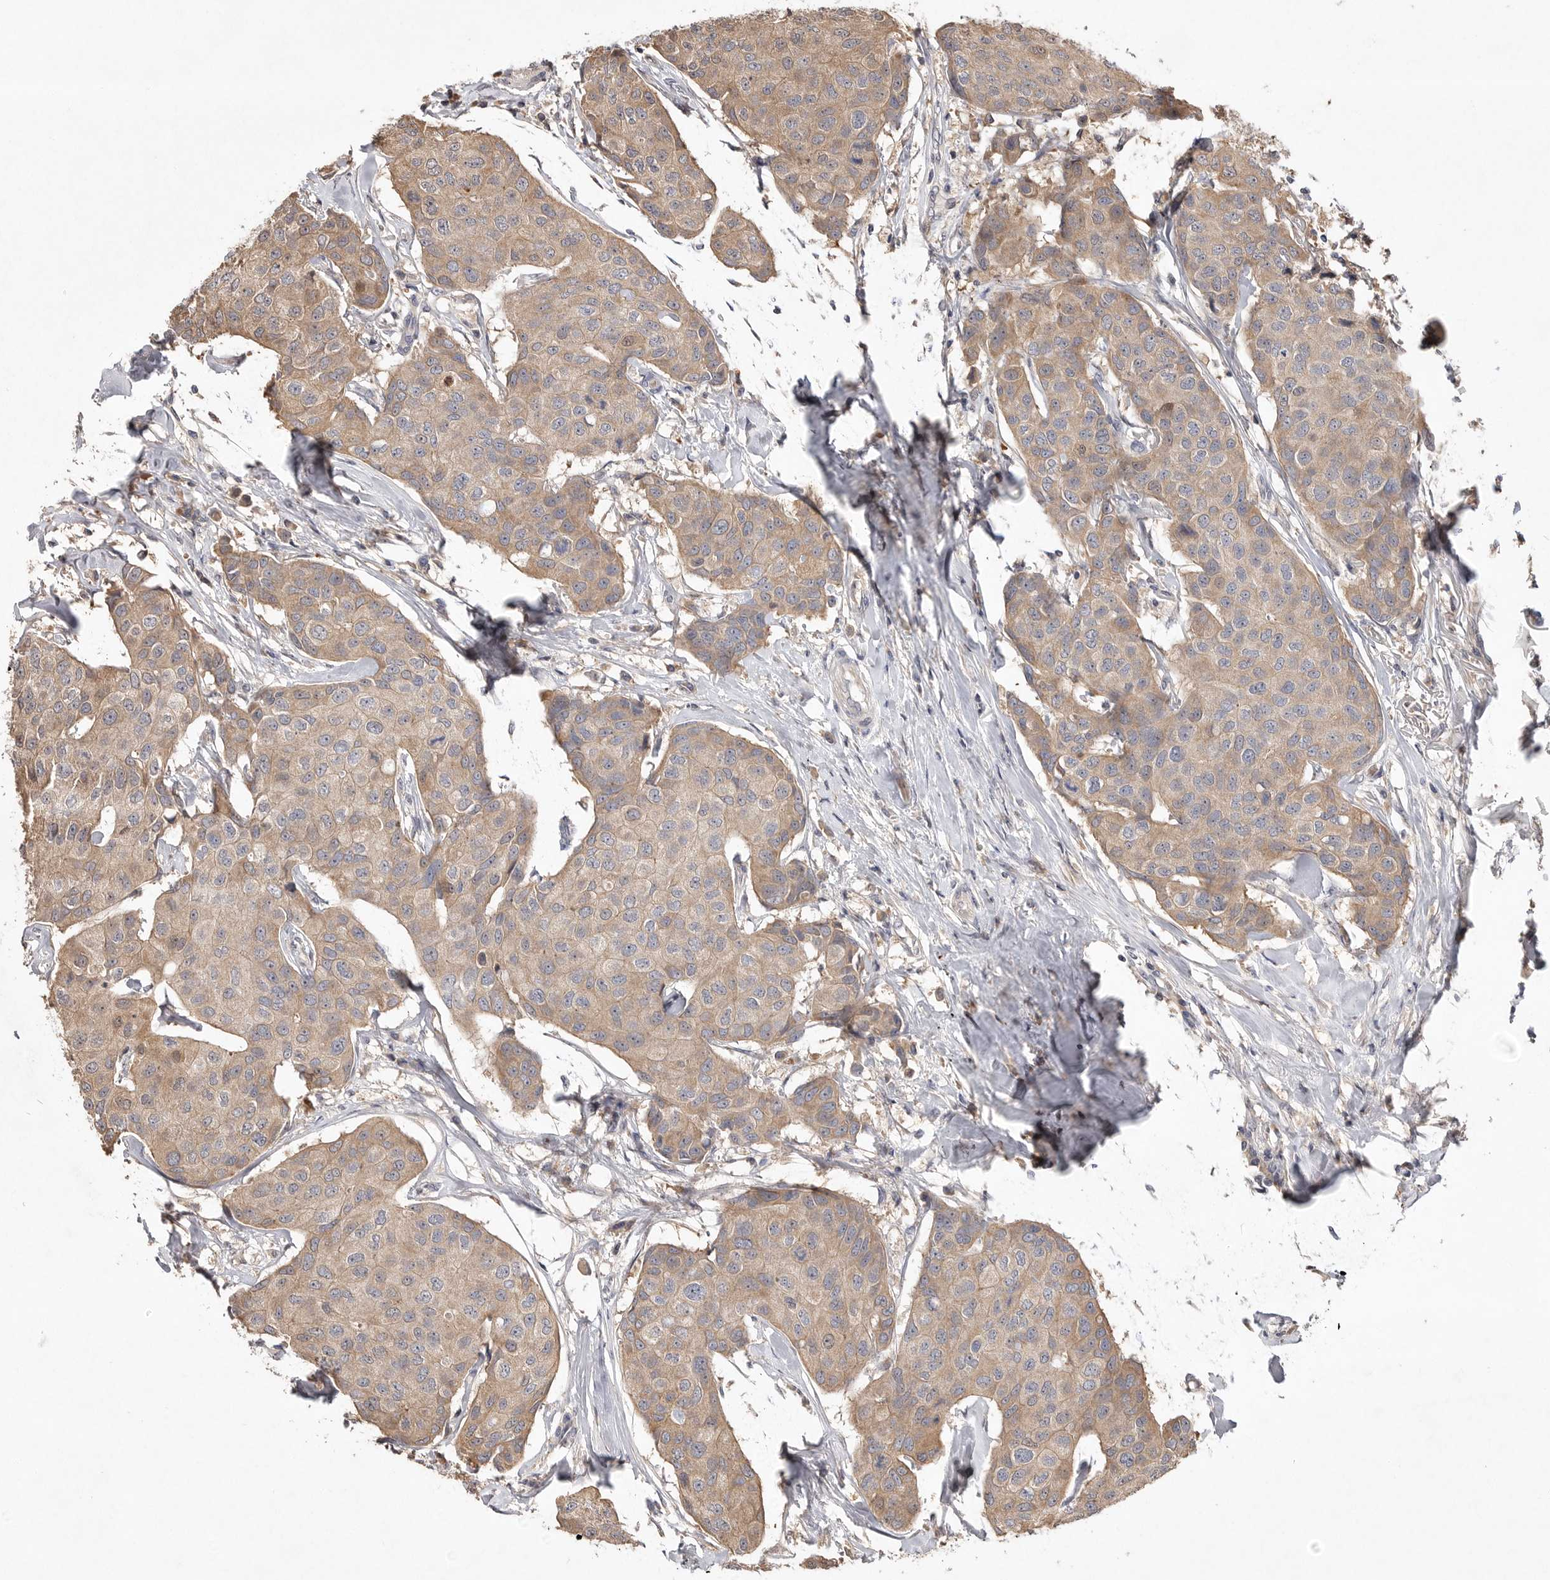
{"staining": {"intensity": "weak", "quantity": ">75%", "location": "cytoplasmic/membranous"}, "tissue": "breast cancer", "cell_type": "Tumor cells", "image_type": "cancer", "snomed": [{"axis": "morphology", "description": "Duct carcinoma"}, {"axis": "topography", "description": "Breast"}], "caption": "This histopathology image shows immunohistochemistry staining of breast infiltrating ductal carcinoma, with low weak cytoplasmic/membranous positivity in about >75% of tumor cells.", "gene": "VN1R4", "patient": {"sex": "female", "age": 80}}